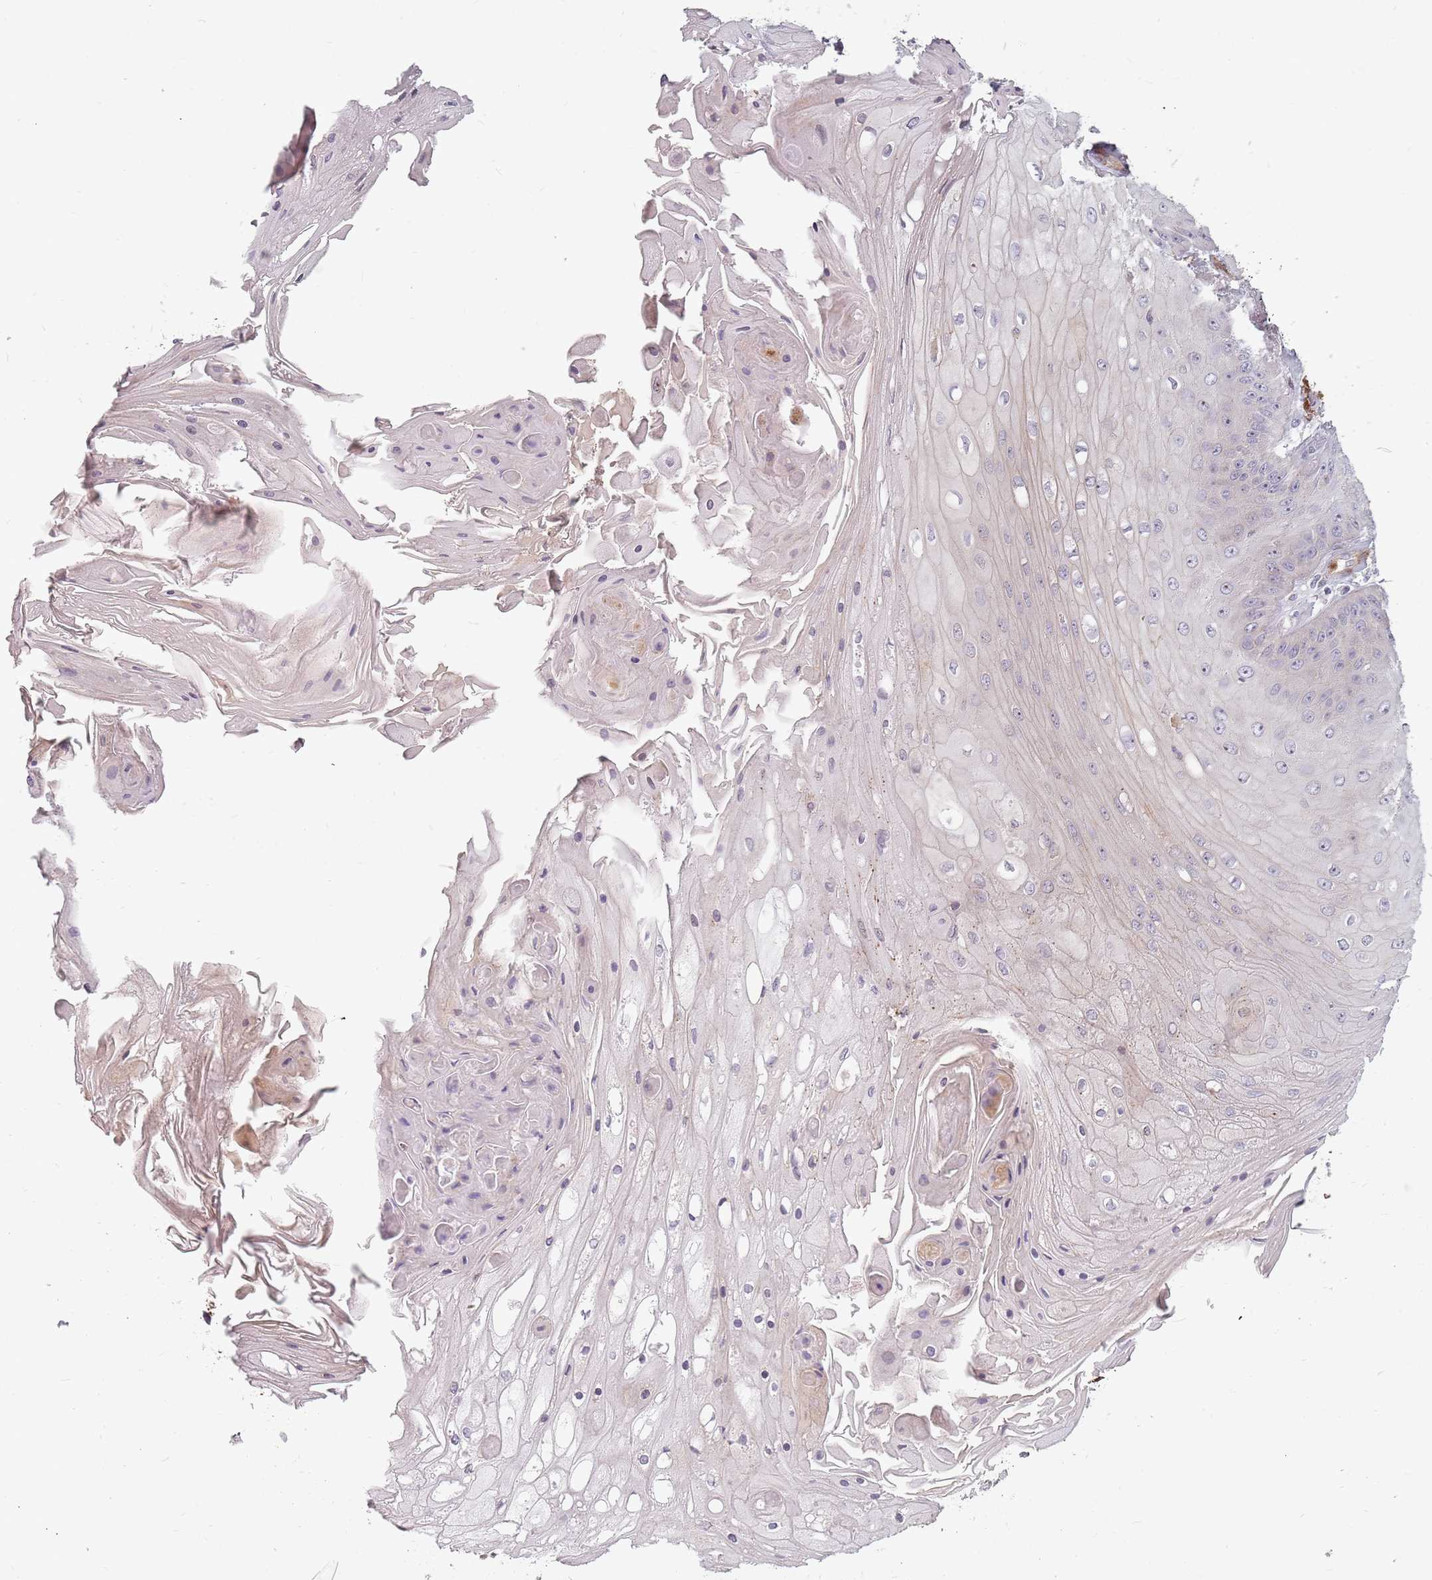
{"staining": {"intensity": "negative", "quantity": "none", "location": "none"}, "tissue": "skin cancer", "cell_type": "Tumor cells", "image_type": "cancer", "snomed": [{"axis": "morphology", "description": "Squamous cell carcinoma, NOS"}, {"axis": "topography", "description": "Skin"}], "caption": "Immunohistochemistry (IHC) of squamous cell carcinoma (skin) reveals no expression in tumor cells.", "gene": "GAS2L3", "patient": {"sex": "male", "age": 70}}